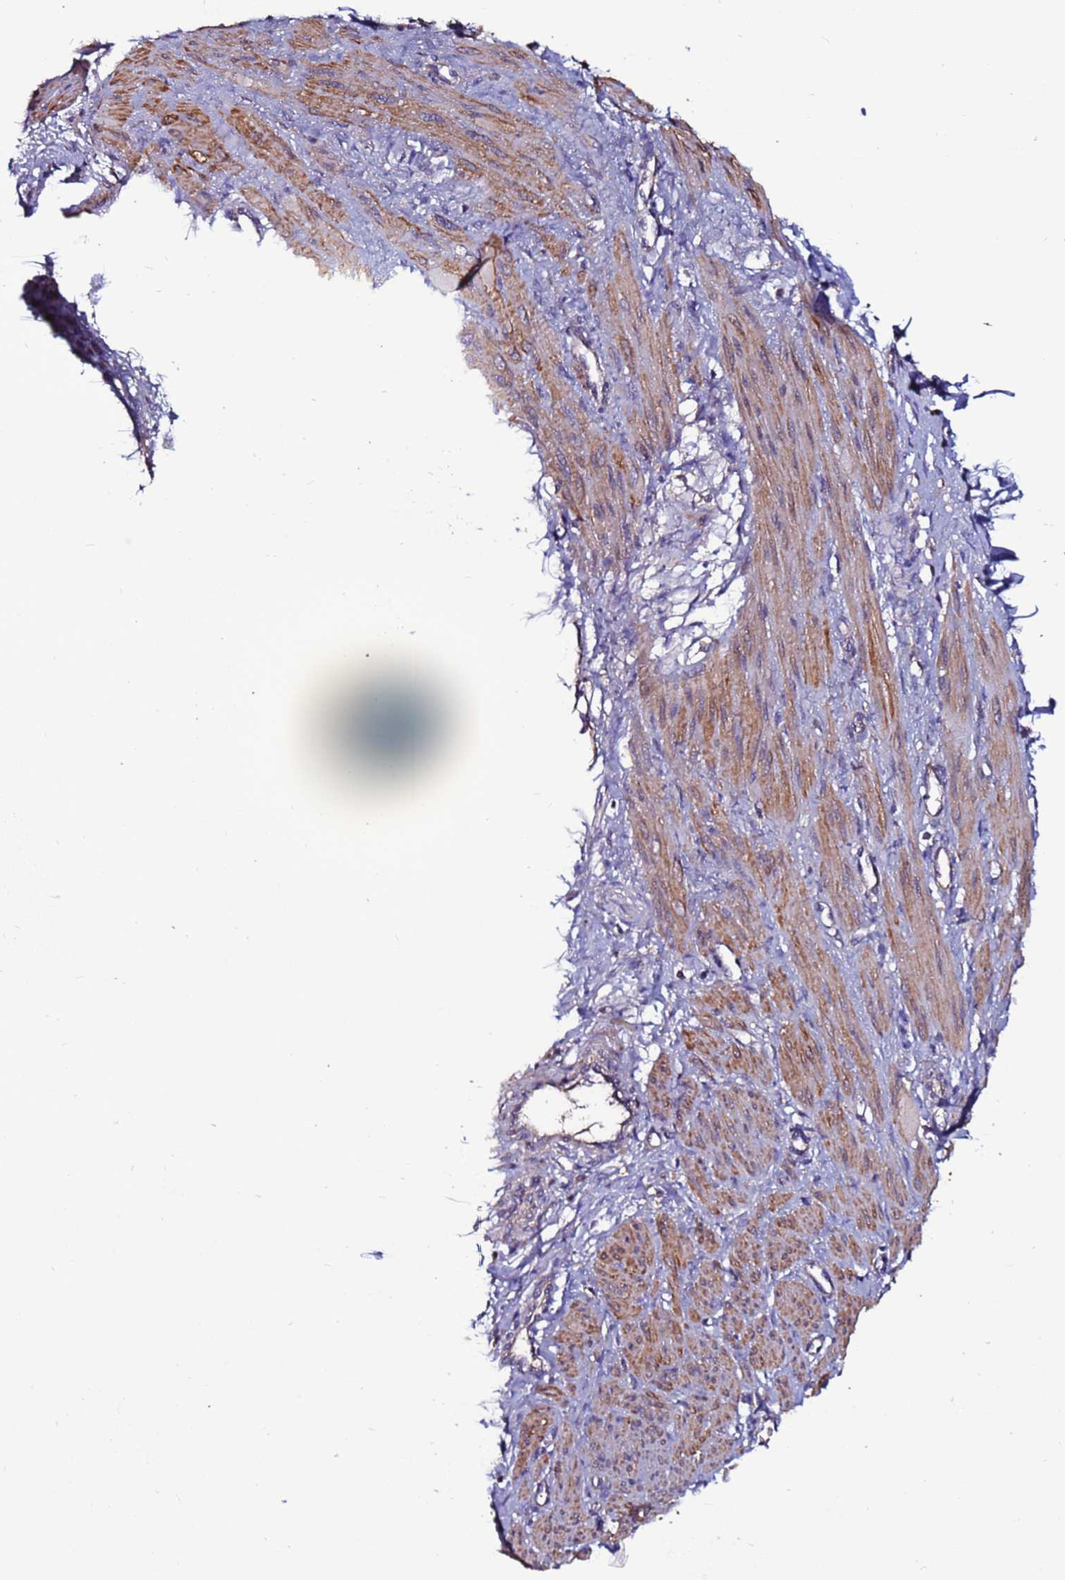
{"staining": {"intensity": "moderate", "quantity": ">75%", "location": "cytoplasmic/membranous"}, "tissue": "smooth muscle", "cell_type": "Smooth muscle cells", "image_type": "normal", "snomed": [{"axis": "morphology", "description": "Normal tissue, NOS"}, {"axis": "topography", "description": "Endometrium"}], "caption": "Brown immunohistochemical staining in normal human smooth muscle demonstrates moderate cytoplasmic/membranous positivity in about >75% of smooth muscle cells.", "gene": "CEP55", "patient": {"sex": "female", "age": 33}}